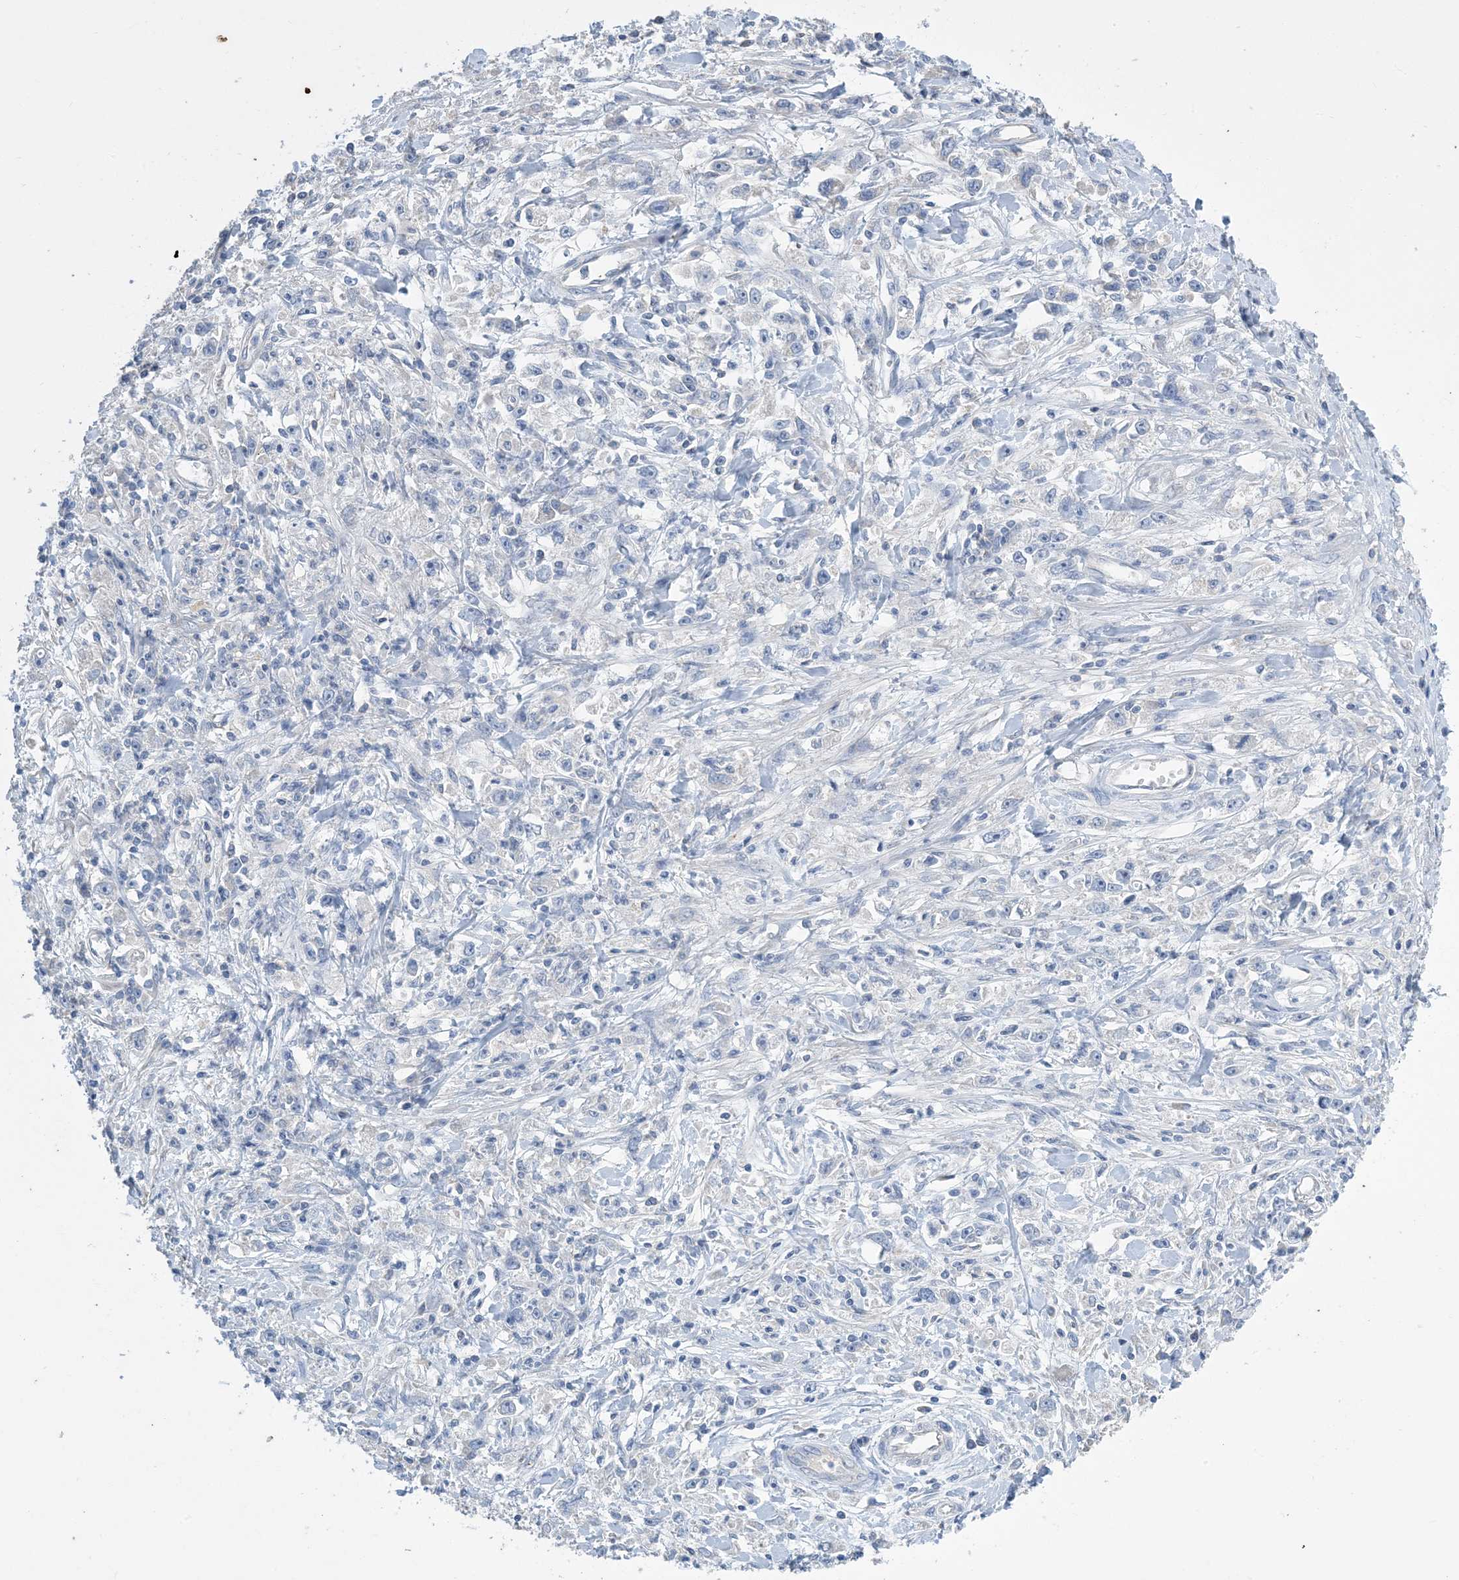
{"staining": {"intensity": "negative", "quantity": "none", "location": "none"}, "tissue": "stomach cancer", "cell_type": "Tumor cells", "image_type": "cancer", "snomed": [{"axis": "morphology", "description": "Adenocarcinoma, NOS"}, {"axis": "topography", "description": "Stomach"}], "caption": "An immunohistochemistry (IHC) histopathology image of stomach cancer is shown. There is no staining in tumor cells of stomach cancer. (DAB immunohistochemistry with hematoxylin counter stain).", "gene": "KPRP", "patient": {"sex": "female", "age": 59}}